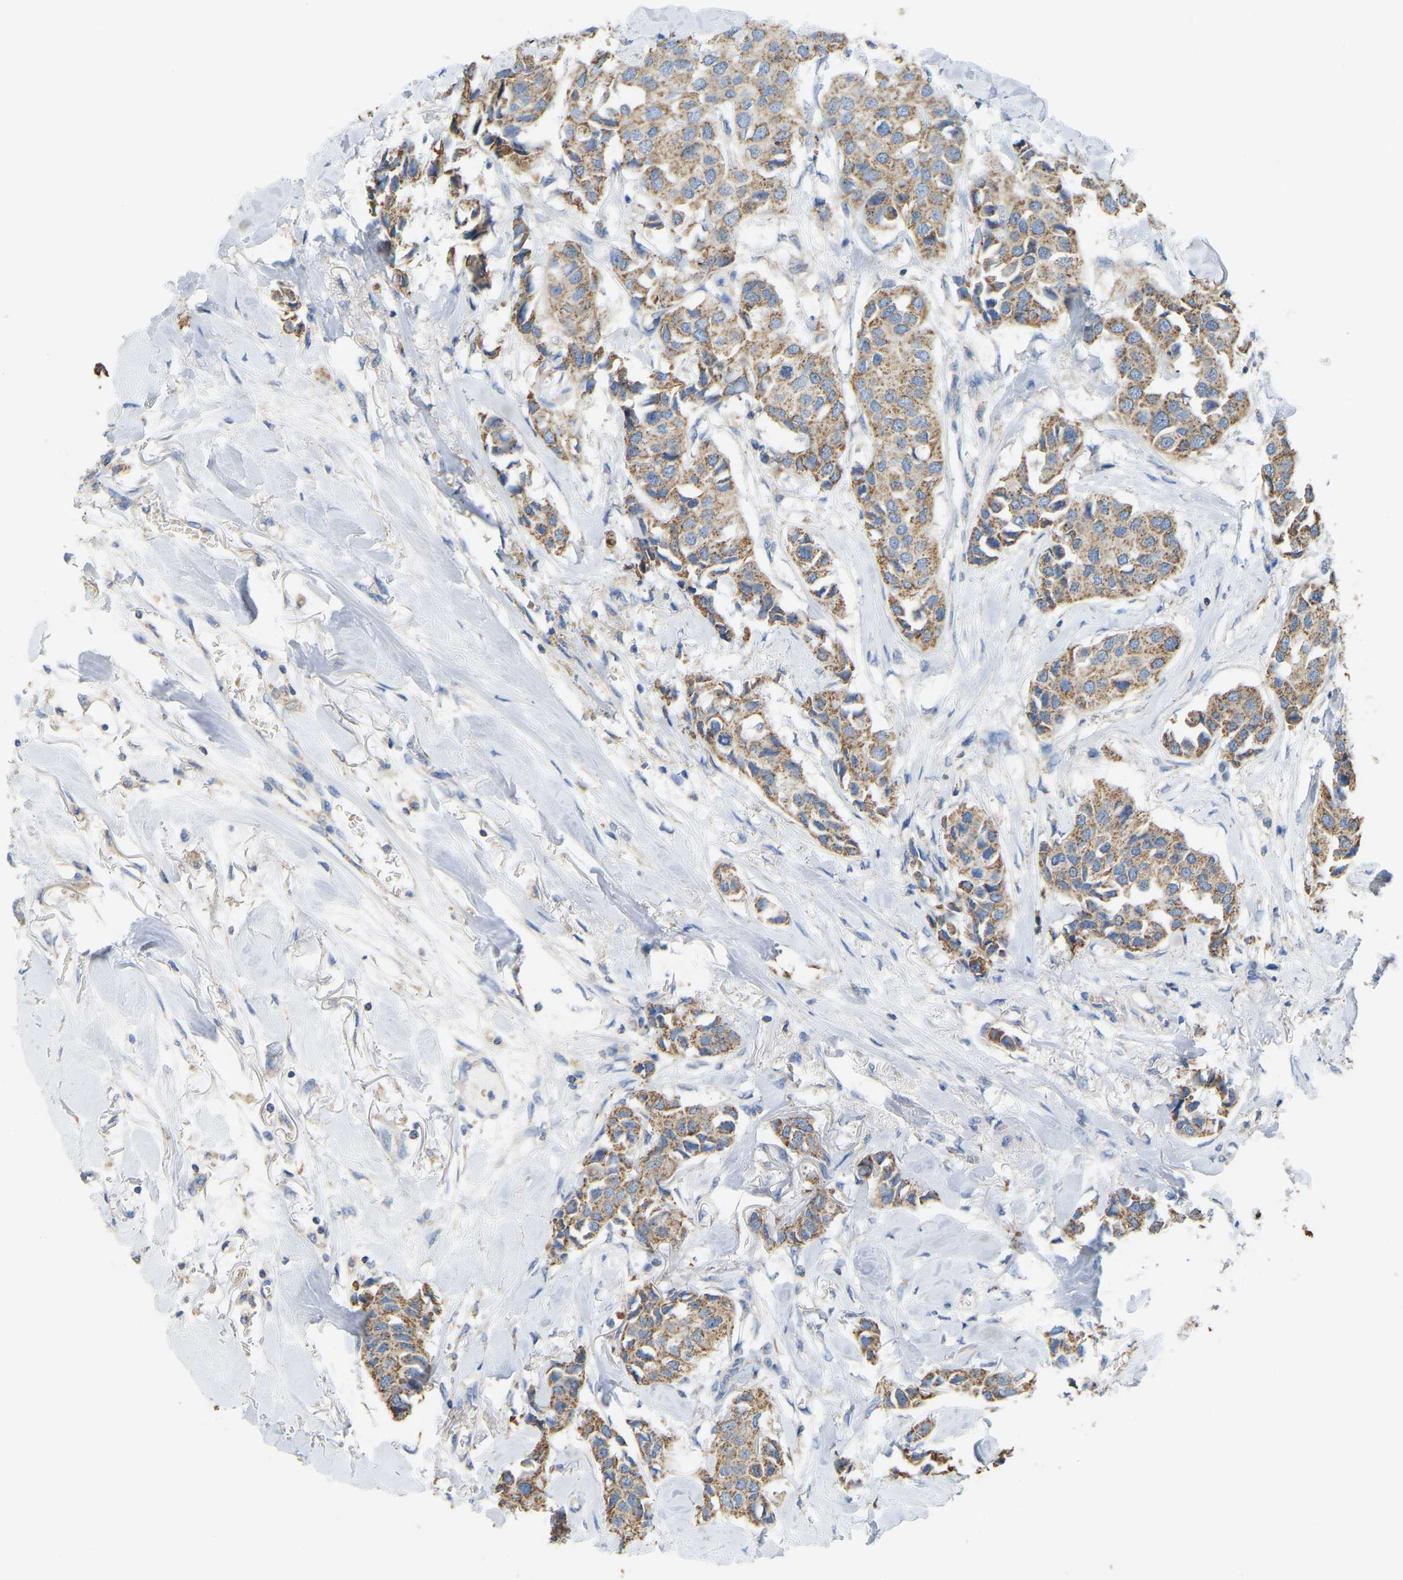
{"staining": {"intensity": "moderate", "quantity": ">75%", "location": "cytoplasmic/membranous"}, "tissue": "breast cancer", "cell_type": "Tumor cells", "image_type": "cancer", "snomed": [{"axis": "morphology", "description": "Duct carcinoma"}, {"axis": "topography", "description": "Breast"}], "caption": "Intraductal carcinoma (breast) stained for a protein displays moderate cytoplasmic/membranous positivity in tumor cells.", "gene": "SERPINB5", "patient": {"sex": "female", "age": 80}}